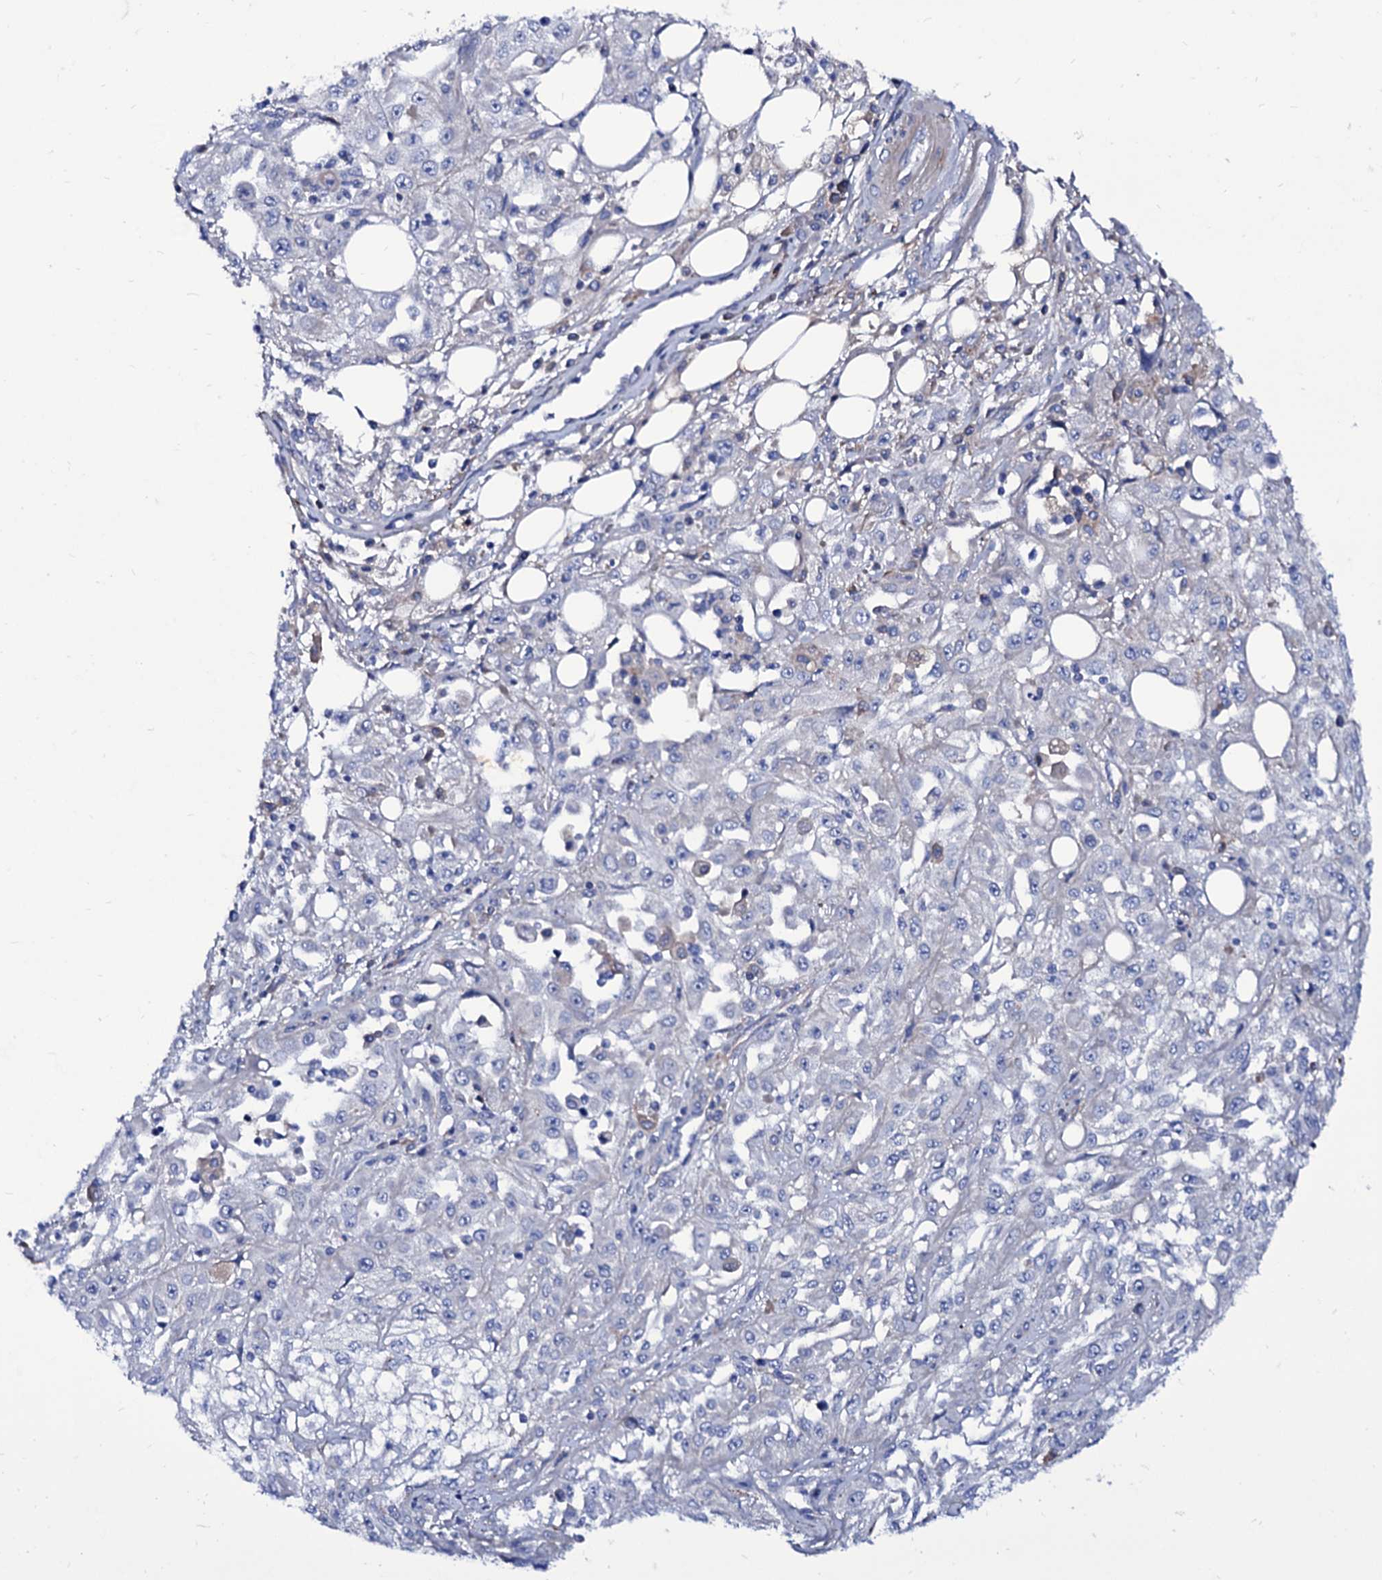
{"staining": {"intensity": "negative", "quantity": "none", "location": "none"}, "tissue": "skin cancer", "cell_type": "Tumor cells", "image_type": "cancer", "snomed": [{"axis": "morphology", "description": "Squamous cell carcinoma, NOS"}, {"axis": "morphology", "description": "Squamous cell carcinoma, metastatic, NOS"}, {"axis": "topography", "description": "Skin"}, {"axis": "topography", "description": "Lymph node"}], "caption": "Immunohistochemistry (IHC) of skin cancer shows no expression in tumor cells.", "gene": "AXL", "patient": {"sex": "male", "age": 75}}